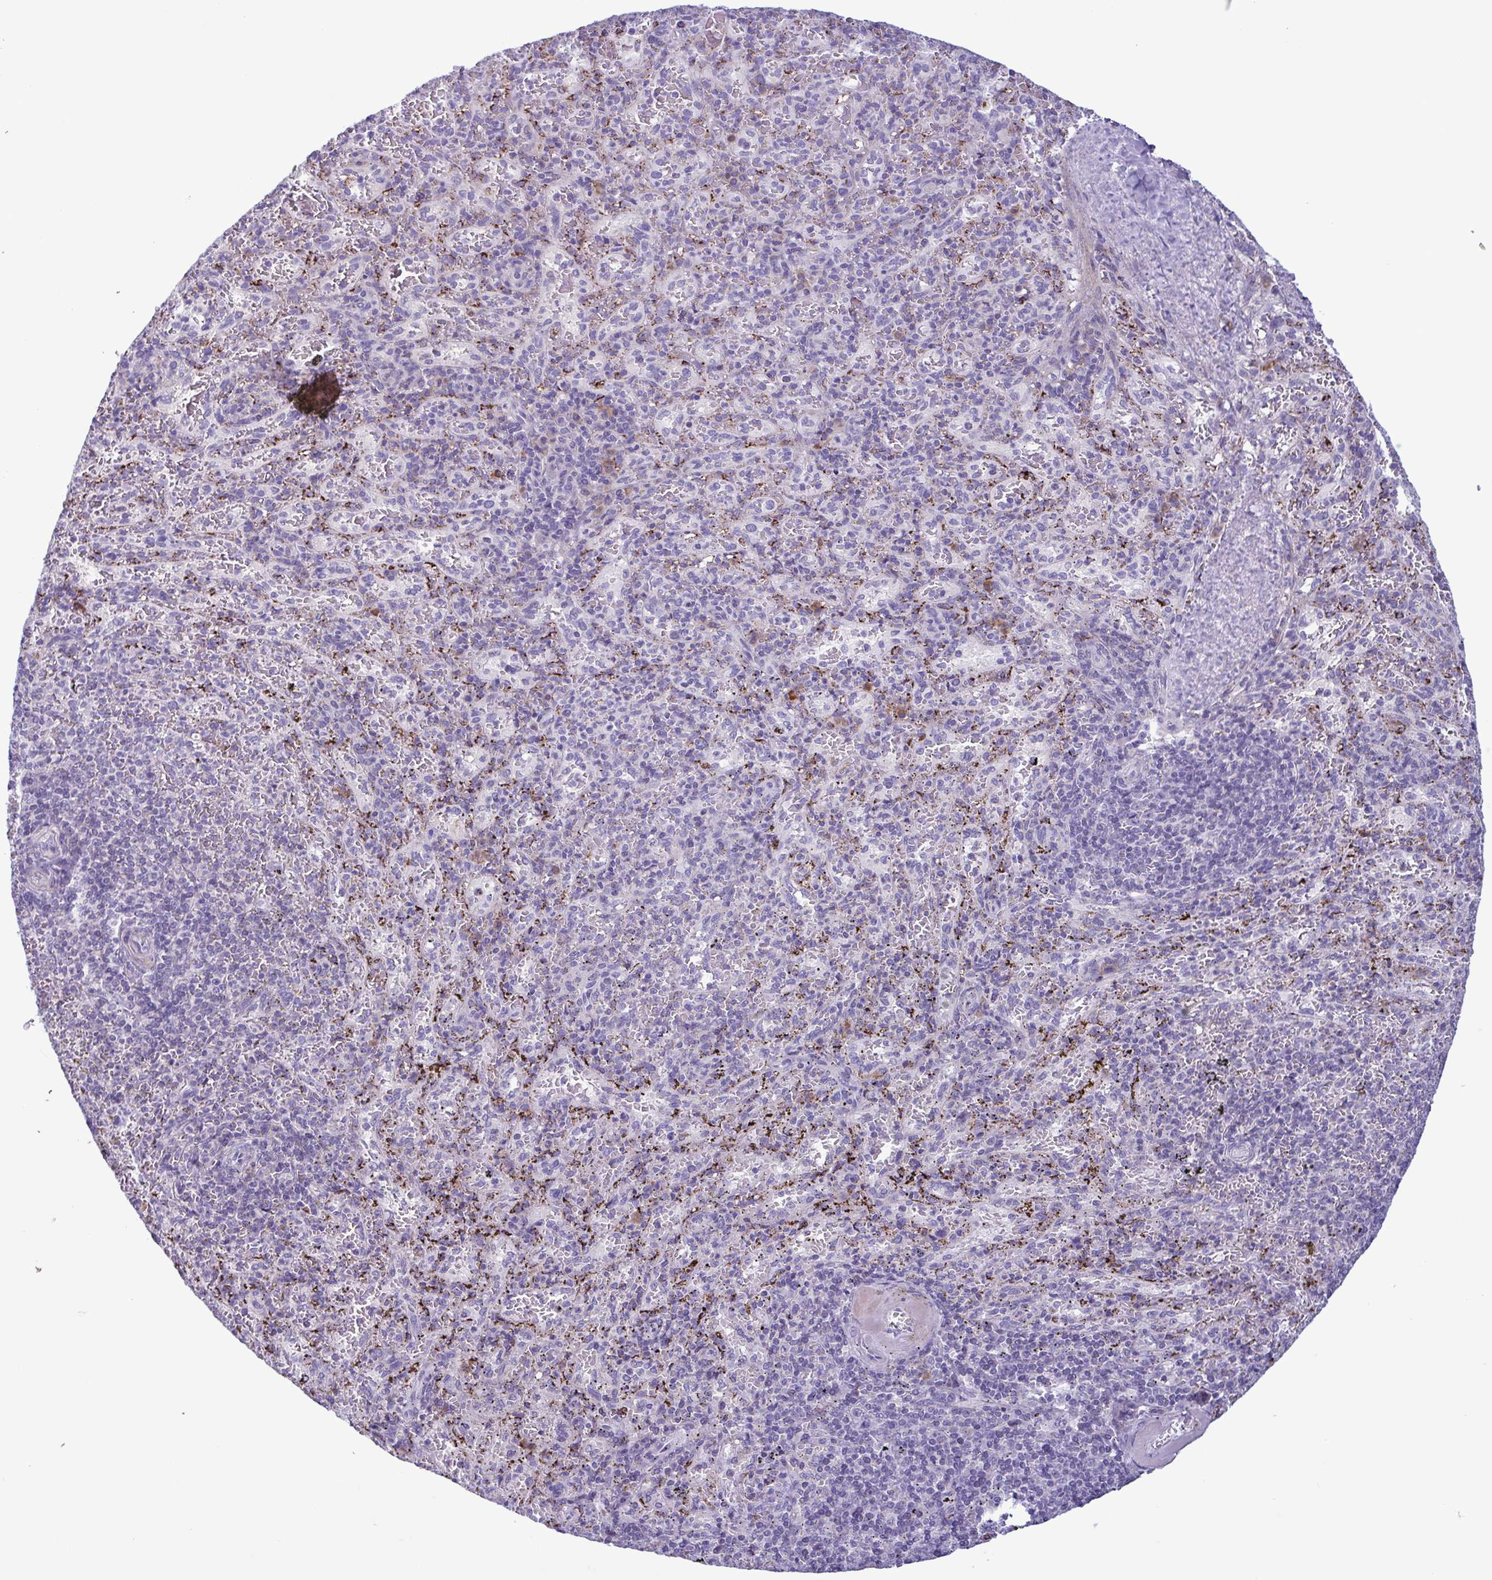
{"staining": {"intensity": "negative", "quantity": "none", "location": "none"}, "tissue": "spleen", "cell_type": "Cells in red pulp", "image_type": "normal", "snomed": [{"axis": "morphology", "description": "Normal tissue, NOS"}, {"axis": "topography", "description": "Spleen"}], "caption": "Photomicrograph shows no significant protein staining in cells in red pulp of normal spleen. Brightfield microscopy of IHC stained with DAB (3,3'-diaminobenzidine) (brown) and hematoxylin (blue), captured at high magnification.", "gene": "F13B", "patient": {"sex": "male", "age": 57}}